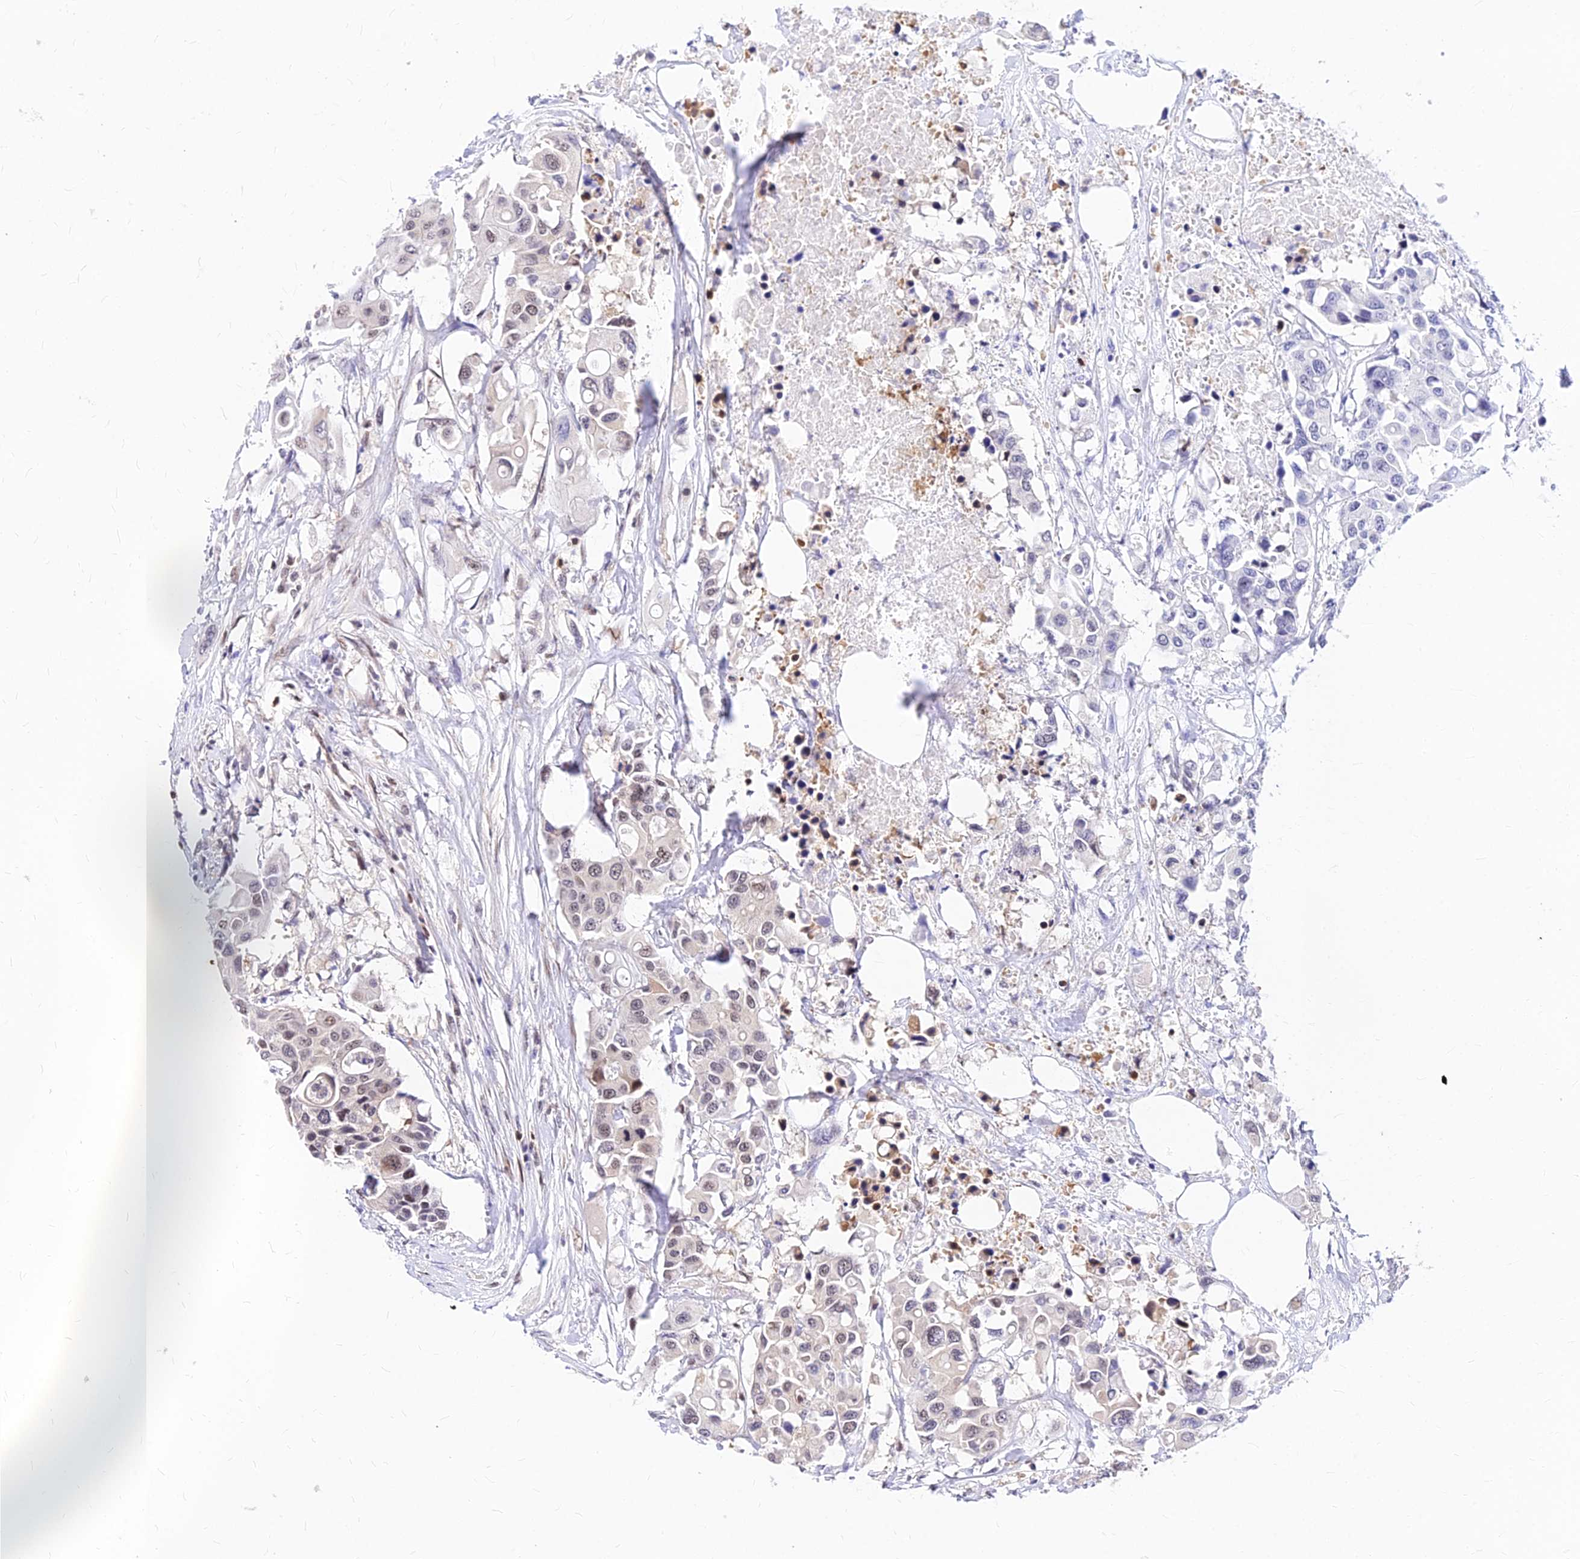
{"staining": {"intensity": "weak", "quantity": "<25%", "location": "nuclear"}, "tissue": "colorectal cancer", "cell_type": "Tumor cells", "image_type": "cancer", "snomed": [{"axis": "morphology", "description": "Adenocarcinoma, NOS"}, {"axis": "topography", "description": "Colon"}], "caption": "Immunohistochemistry of colorectal adenocarcinoma demonstrates no positivity in tumor cells. (DAB (3,3'-diaminobenzidine) immunohistochemistry with hematoxylin counter stain).", "gene": "PAXX", "patient": {"sex": "male", "age": 77}}